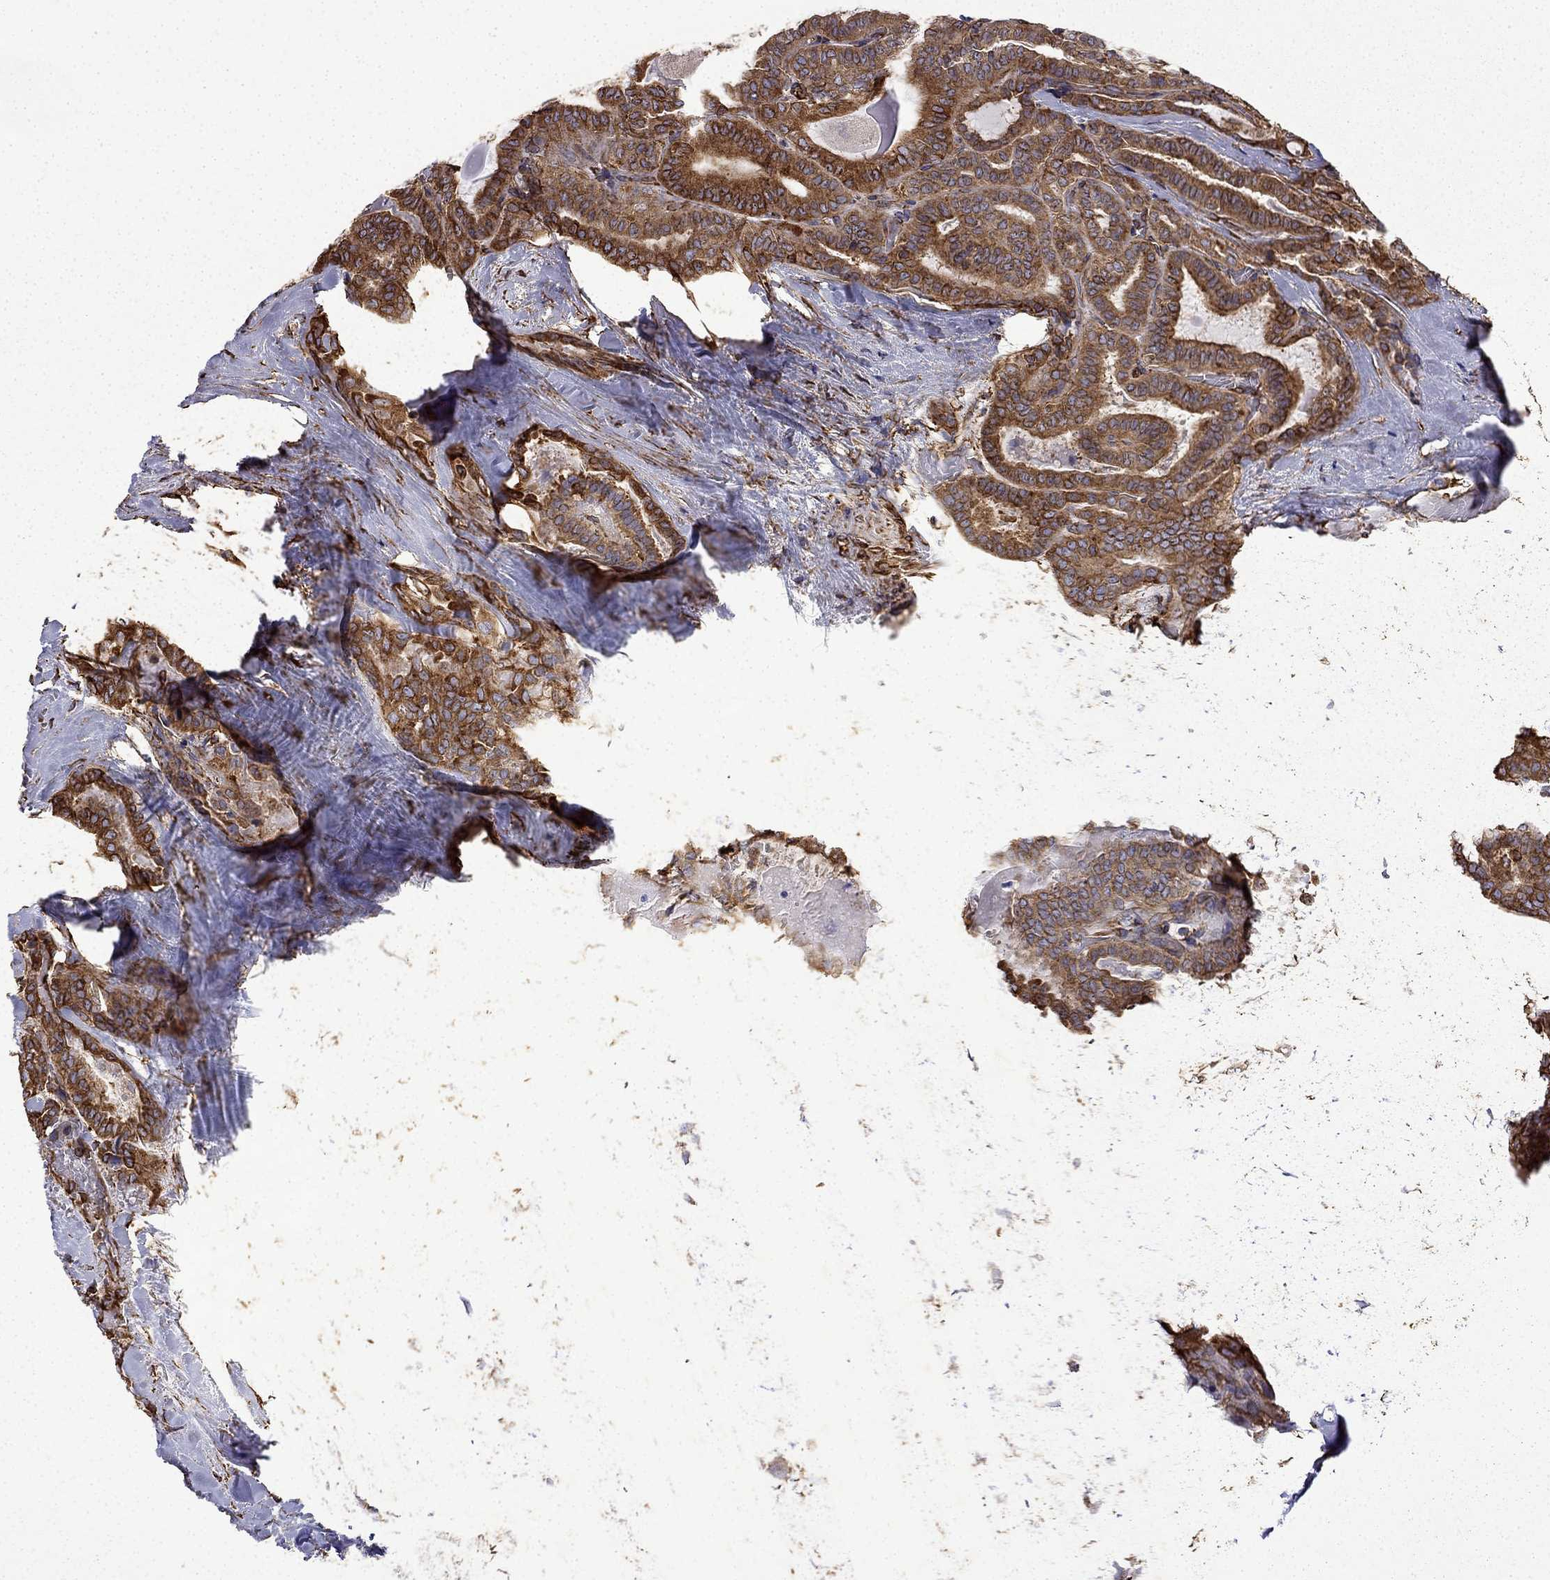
{"staining": {"intensity": "strong", "quantity": ">75%", "location": "cytoplasmic/membranous"}, "tissue": "thyroid cancer", "cell_type": "Tumor cells", "image_type": "cancer", "snomed": [{"axis": "morphology", "description": "Papillary adenocarcinoma, NOS"}, {"axis": "topography", "description": "Thyroid gland"}], "caption": "IHC micrograph of neoplastic tissue: human papillary adenocarcinoma (thyroid) stained using immunohistochemistry reveals high levels of strong protein expression localized specifically in the cytoplasmic/membranous of tumor cells, appearing as a cytoplasmic/membranous brown color.", "gene": "MAP4", "patient": {"sex": "female", "age": 39}}